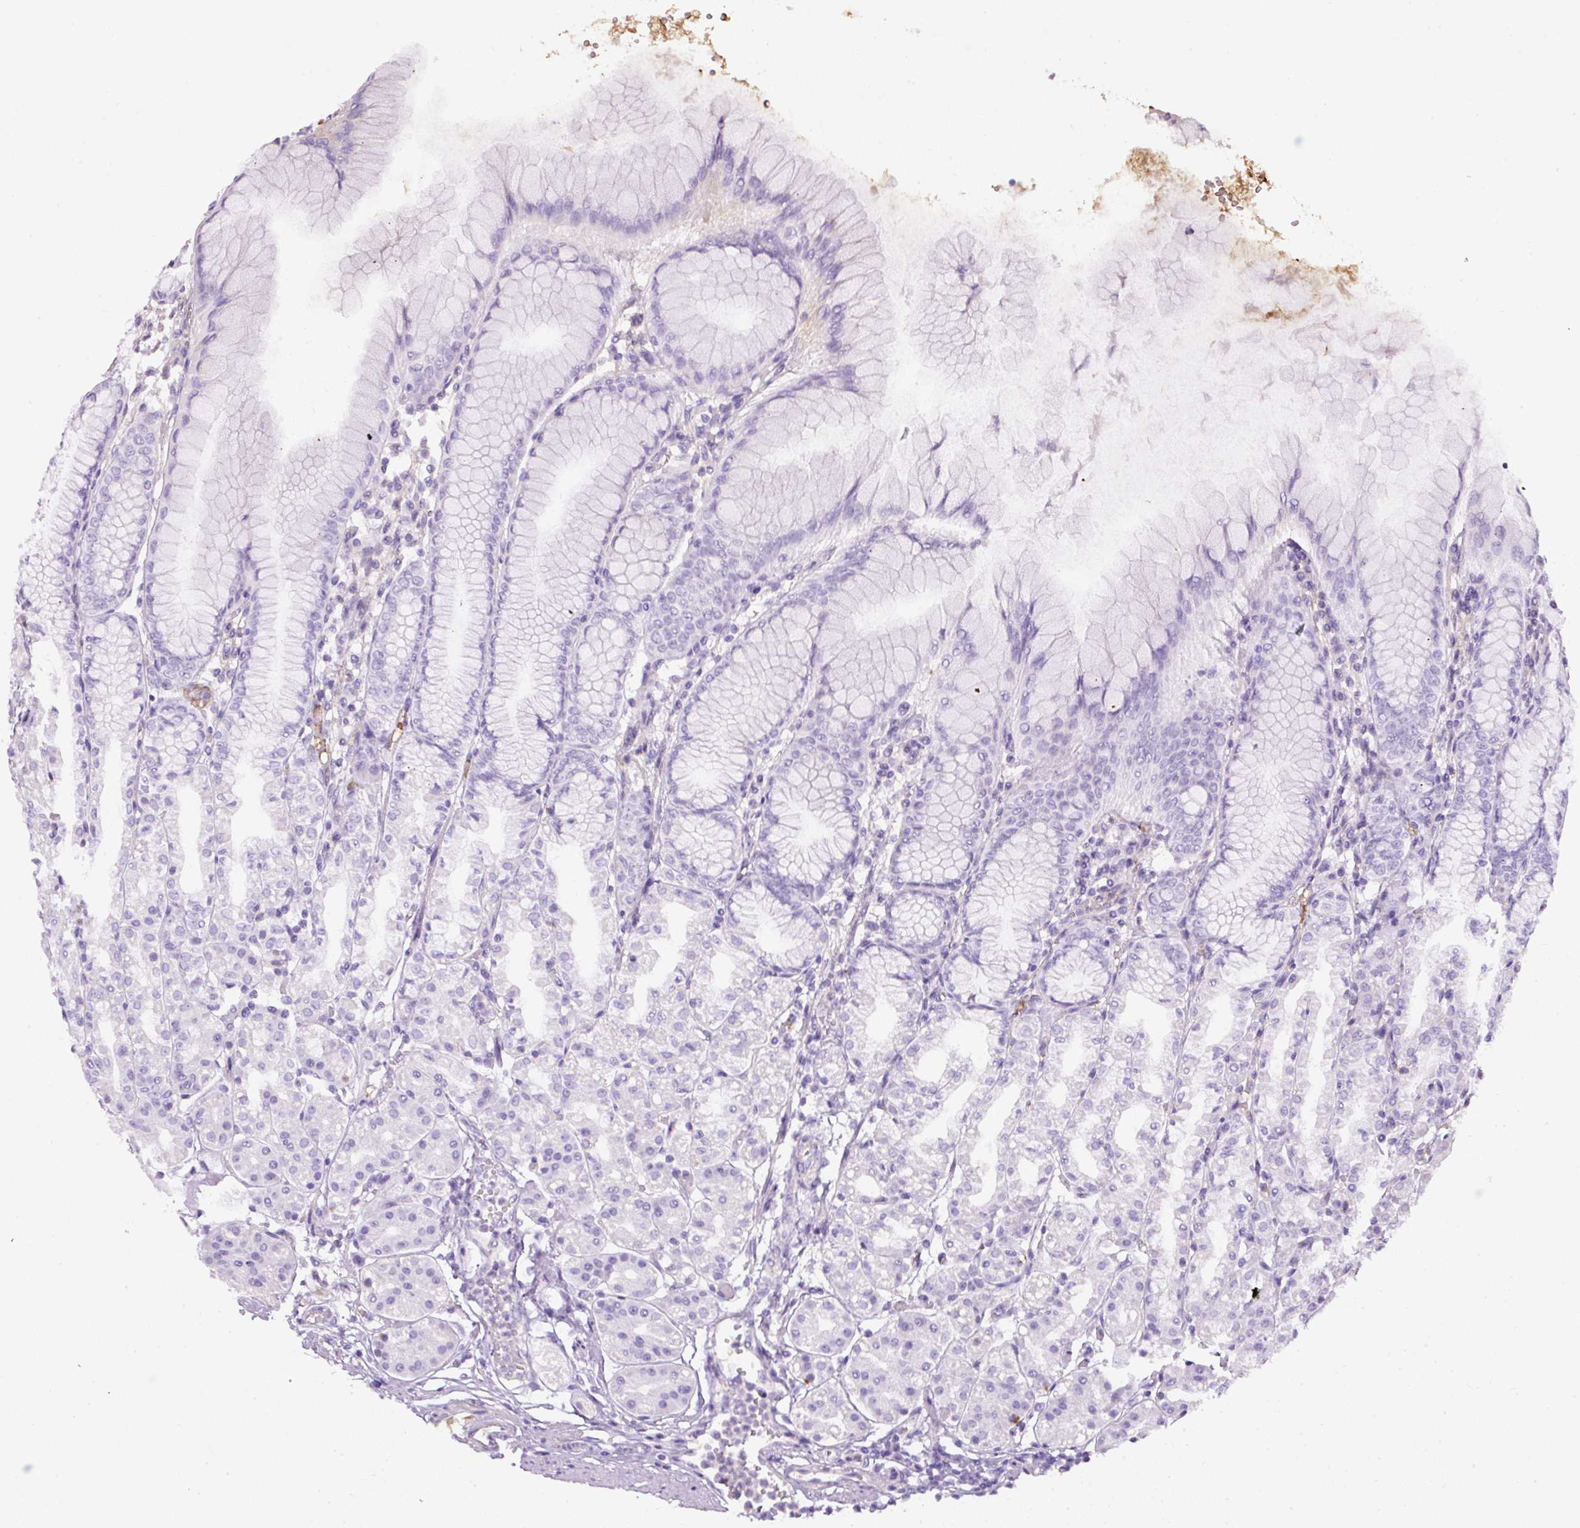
{"staining": {"intensity": "weak", "quantity": "<25%", "location": "cytoplasmic/membranous"}, "tissue": "stomach", "cell_type": "Glandular cells", "image_type": "normal", "snomed": [{"axis": "morphology", "description": "Normal tissue, NOS"}, {"axis": "topography", "description": "Stomach"}], "caption": "Glandular cells show no significant protein expression in benign stomach. Nuclei are stained in blue.", "gene": "APOA1", "patient": {"sex": "female", "age": 57}}